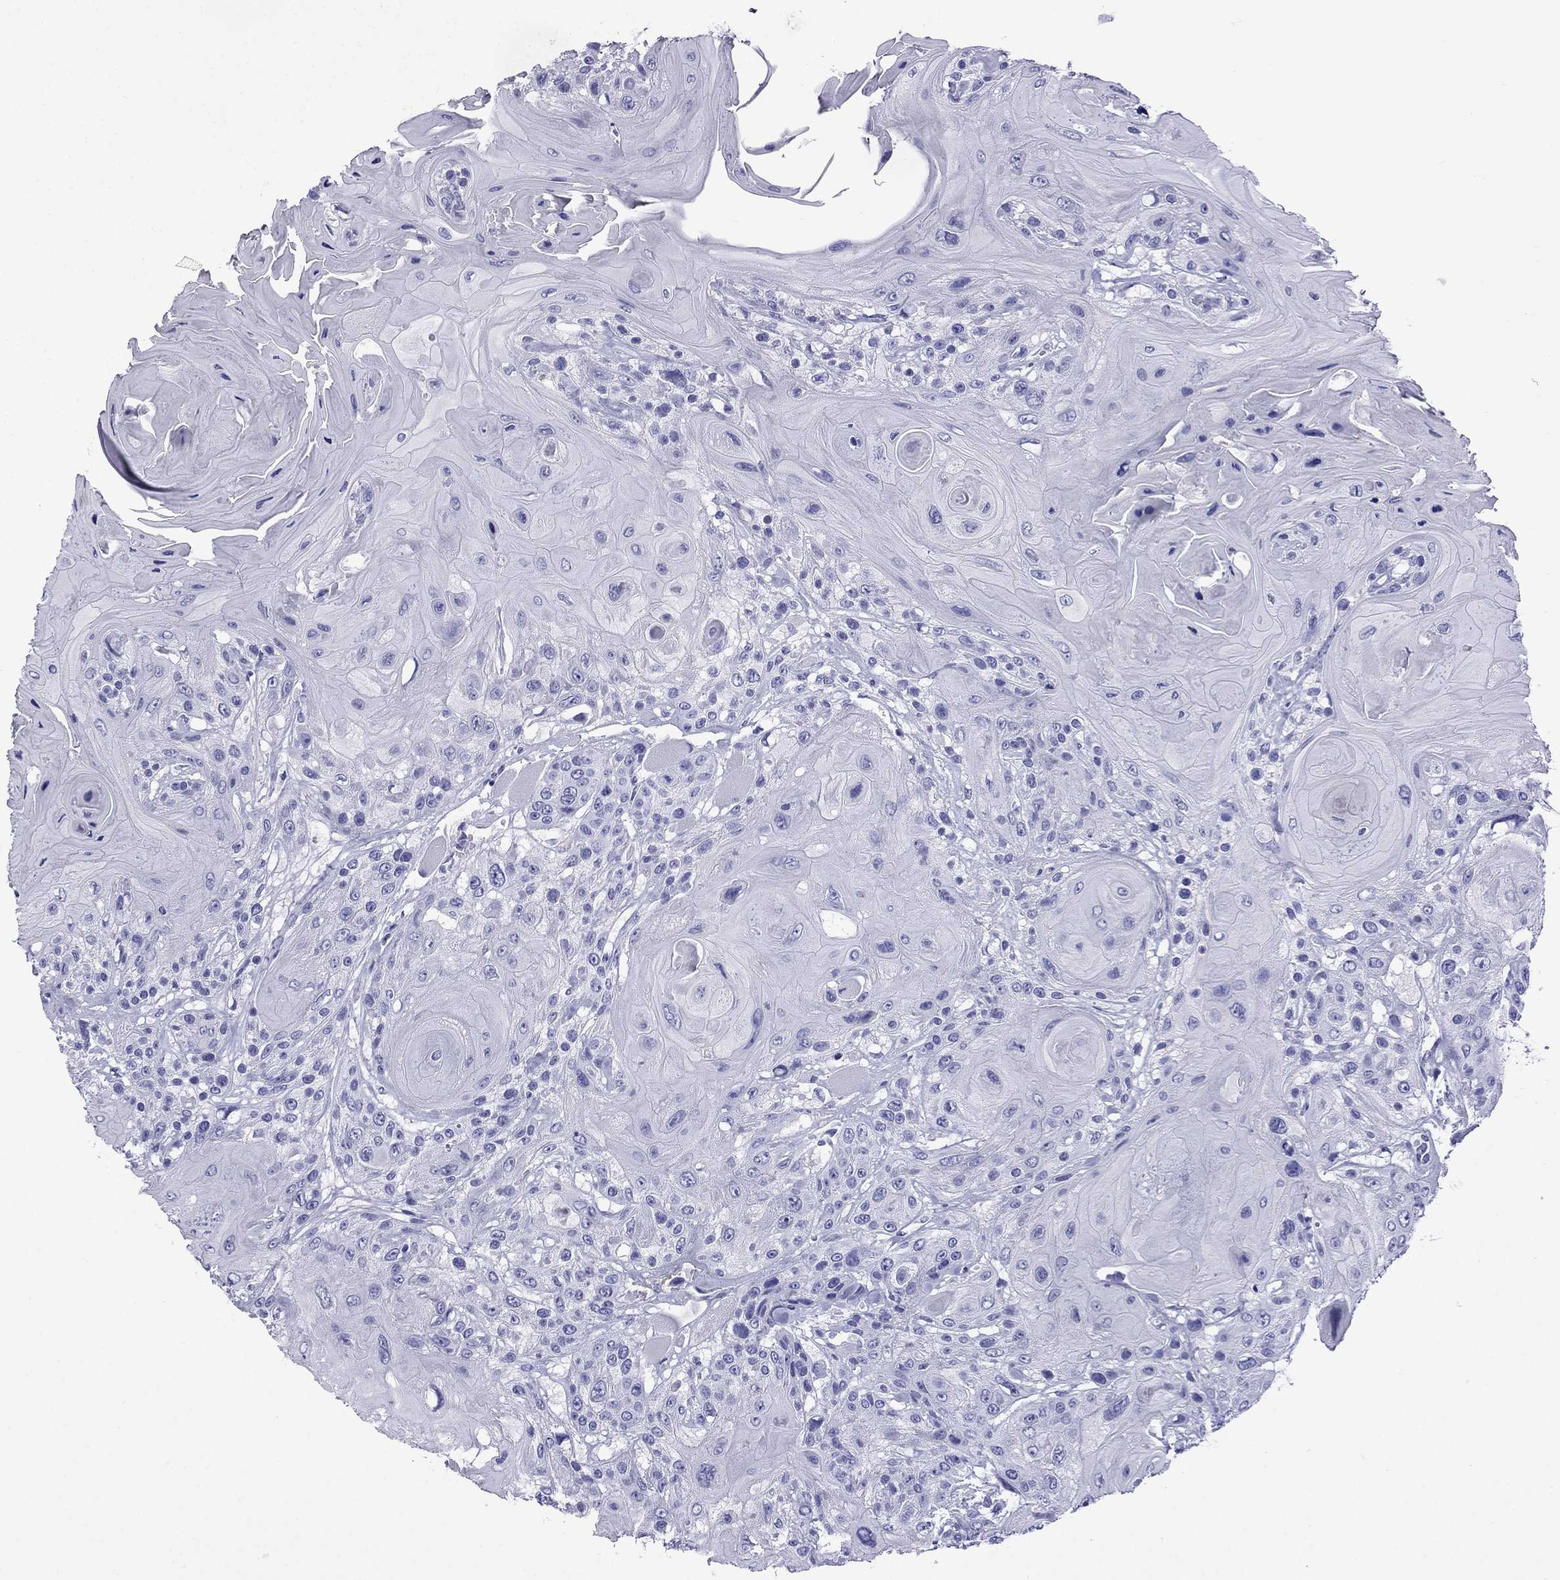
{"staining": {"intensity": "negative", "quantity": "none", "location": "none"}, "tissue": "head and neck cancer", "cell_type": "Tumor cells", "image_type": "cancer", "snomed": [{"axis": "morphology", "description": "Squamous cell carcinoma, NOS"}, {"axis": "topography", "description": "Head-Neck"}], "caption": "An image of head and neck cancer (squamous cell carcinoma) stained for a protein demonstrates no brown staining in tumor cells. (DAB immunohistochemistry (IHC) visualized using brightfield microscopy, high magnification).", "gene": "ARR3", "patient": {"sex": "female", "age": 59}}